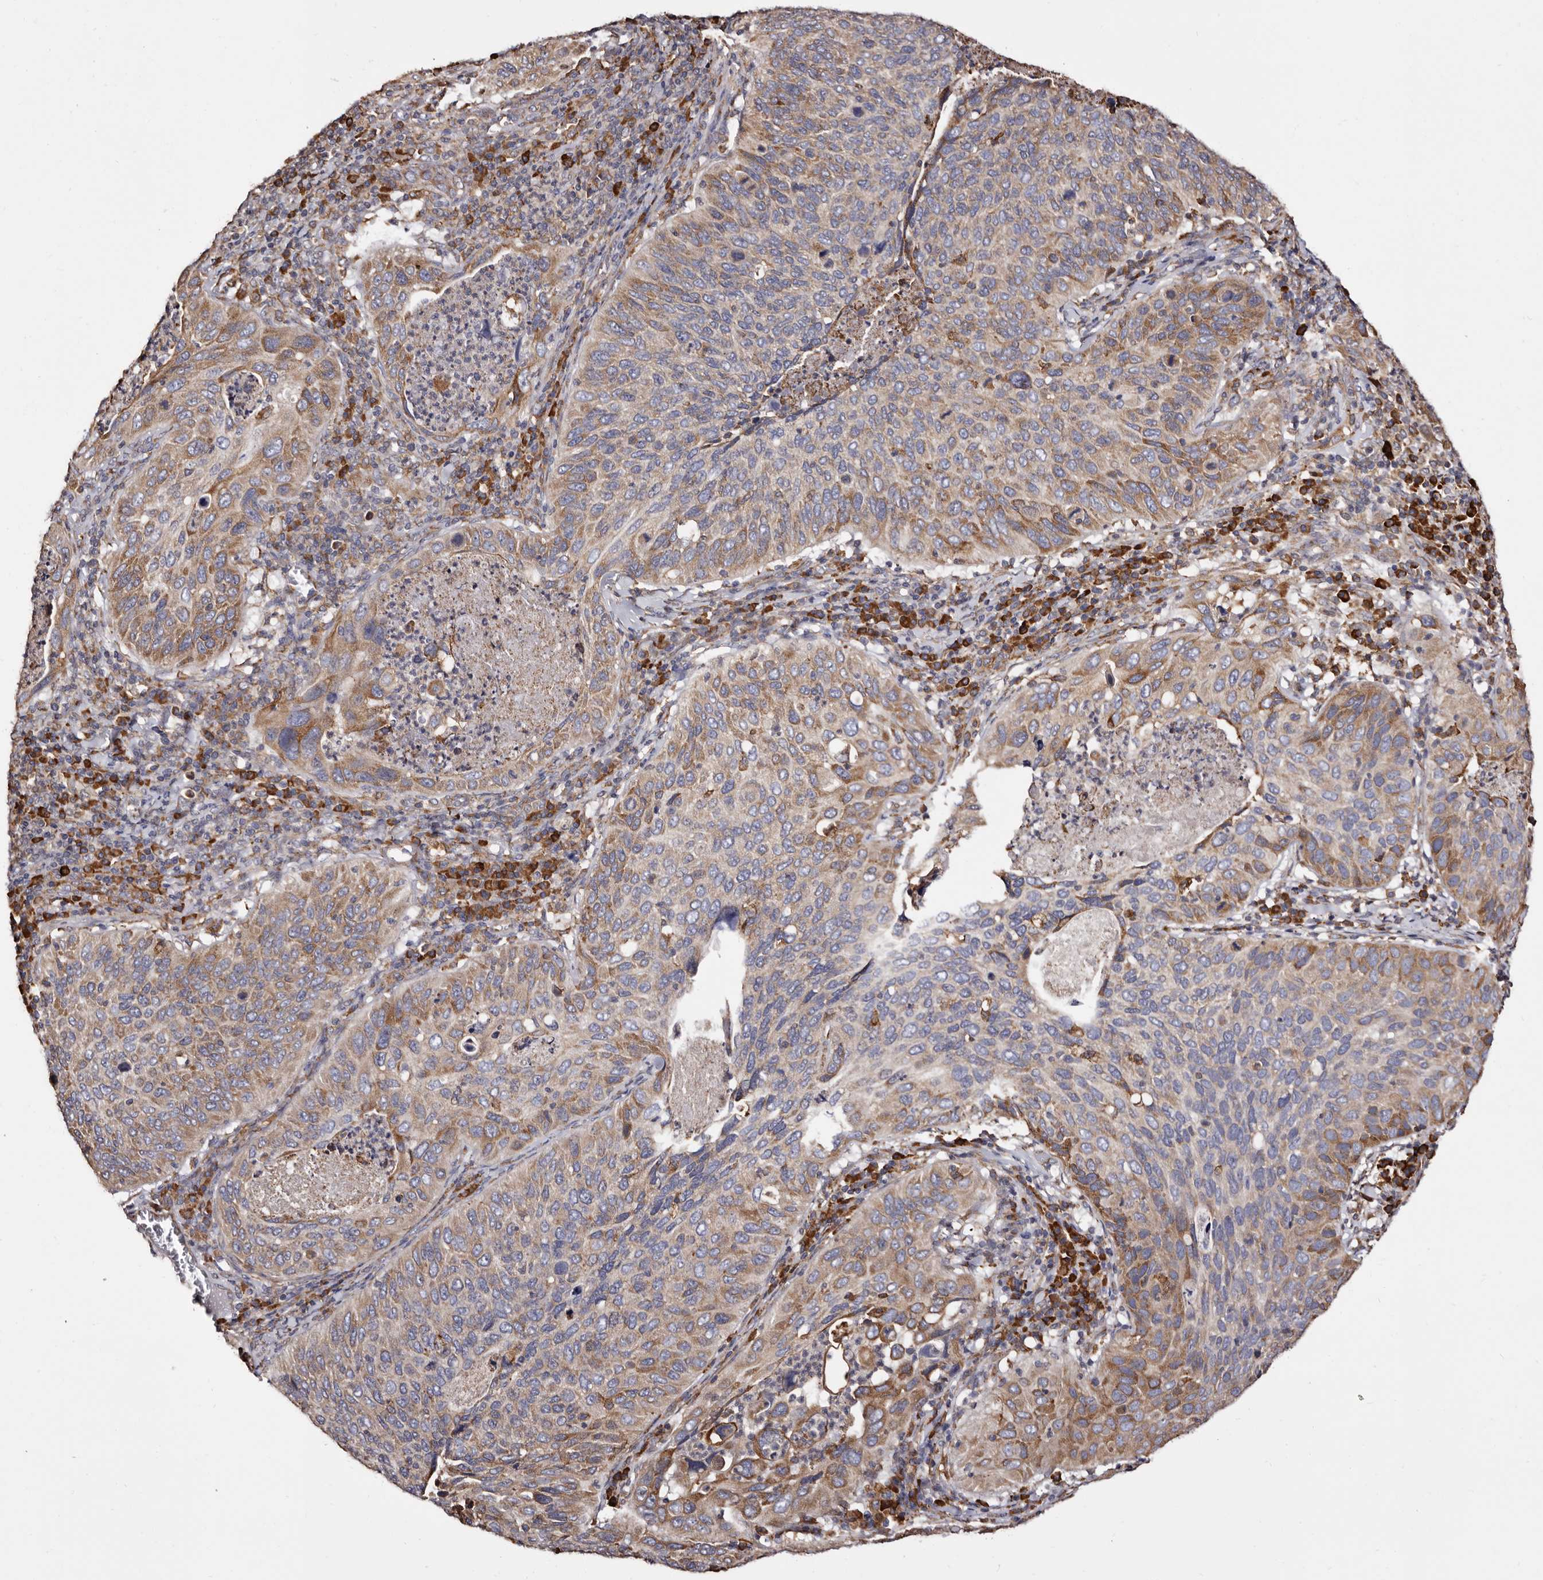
{"staining": {"intensity": "moderate", "quantity": "25%-75%", "location": "cytoplasmic/membranous"}, "tissue": "cervical cancer", "cell_type": "Tumor cells", "image_type": "cancer", "snomed": [{"axis": "morphology", "description": "Squamous cell carcinoma, NOS"}, {"axis": "topography", "description": "Cervix"}], "caption": "About 25%-75% of tumor cells in cervical squamous cell carcinoma demonstrate moderate cytoplasmic/membranous protein staining as visualized by brown immunohistochemical staining.", "gene": "ACBD6", "patient": {"sex": "female", "age": 38}}